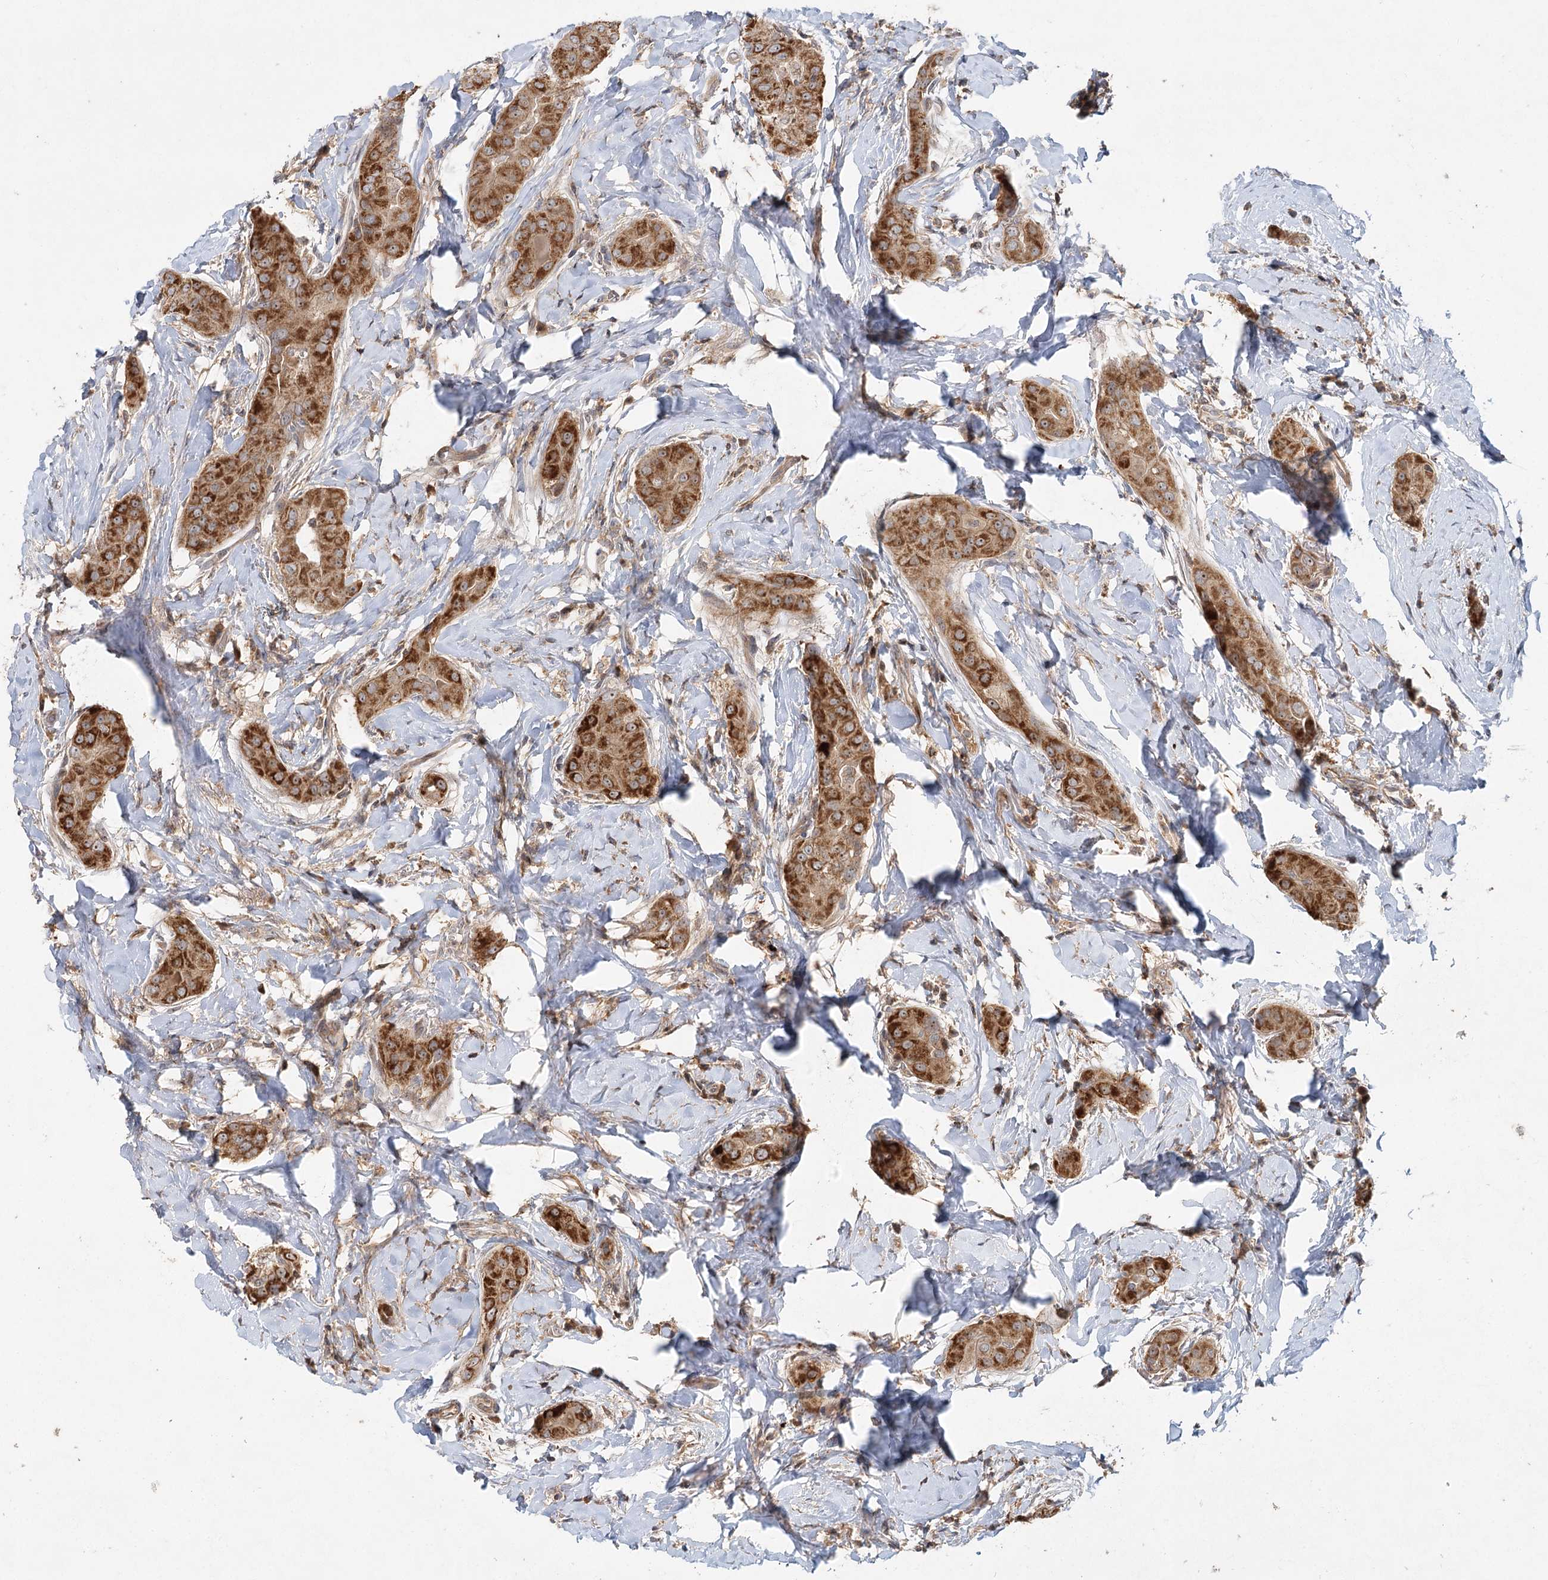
{"staining": {"intensity": "moderate", "quantity": ">75%", "location": "cytoplasmic/membranous,nuclear"}, "tissue": "thyroid cancer", "cell_type": "Tumor cells", "image_type": "cancer", "snomed": [{"axis": "morphology", "description": "Papillary adenocarcinoma, NOS"}, {"axis": "topography", "description": "Thyroid gland"}], "caption": "There is medium levels of moderate cytoplasmic/membranous and nuclear positivity in tumor cells of thyroid cancer, as demonstrated by immunohistochemical staining (brown color).", "gene": "RAPGEF6", "patient": {"sex": "male", "age": 33}}